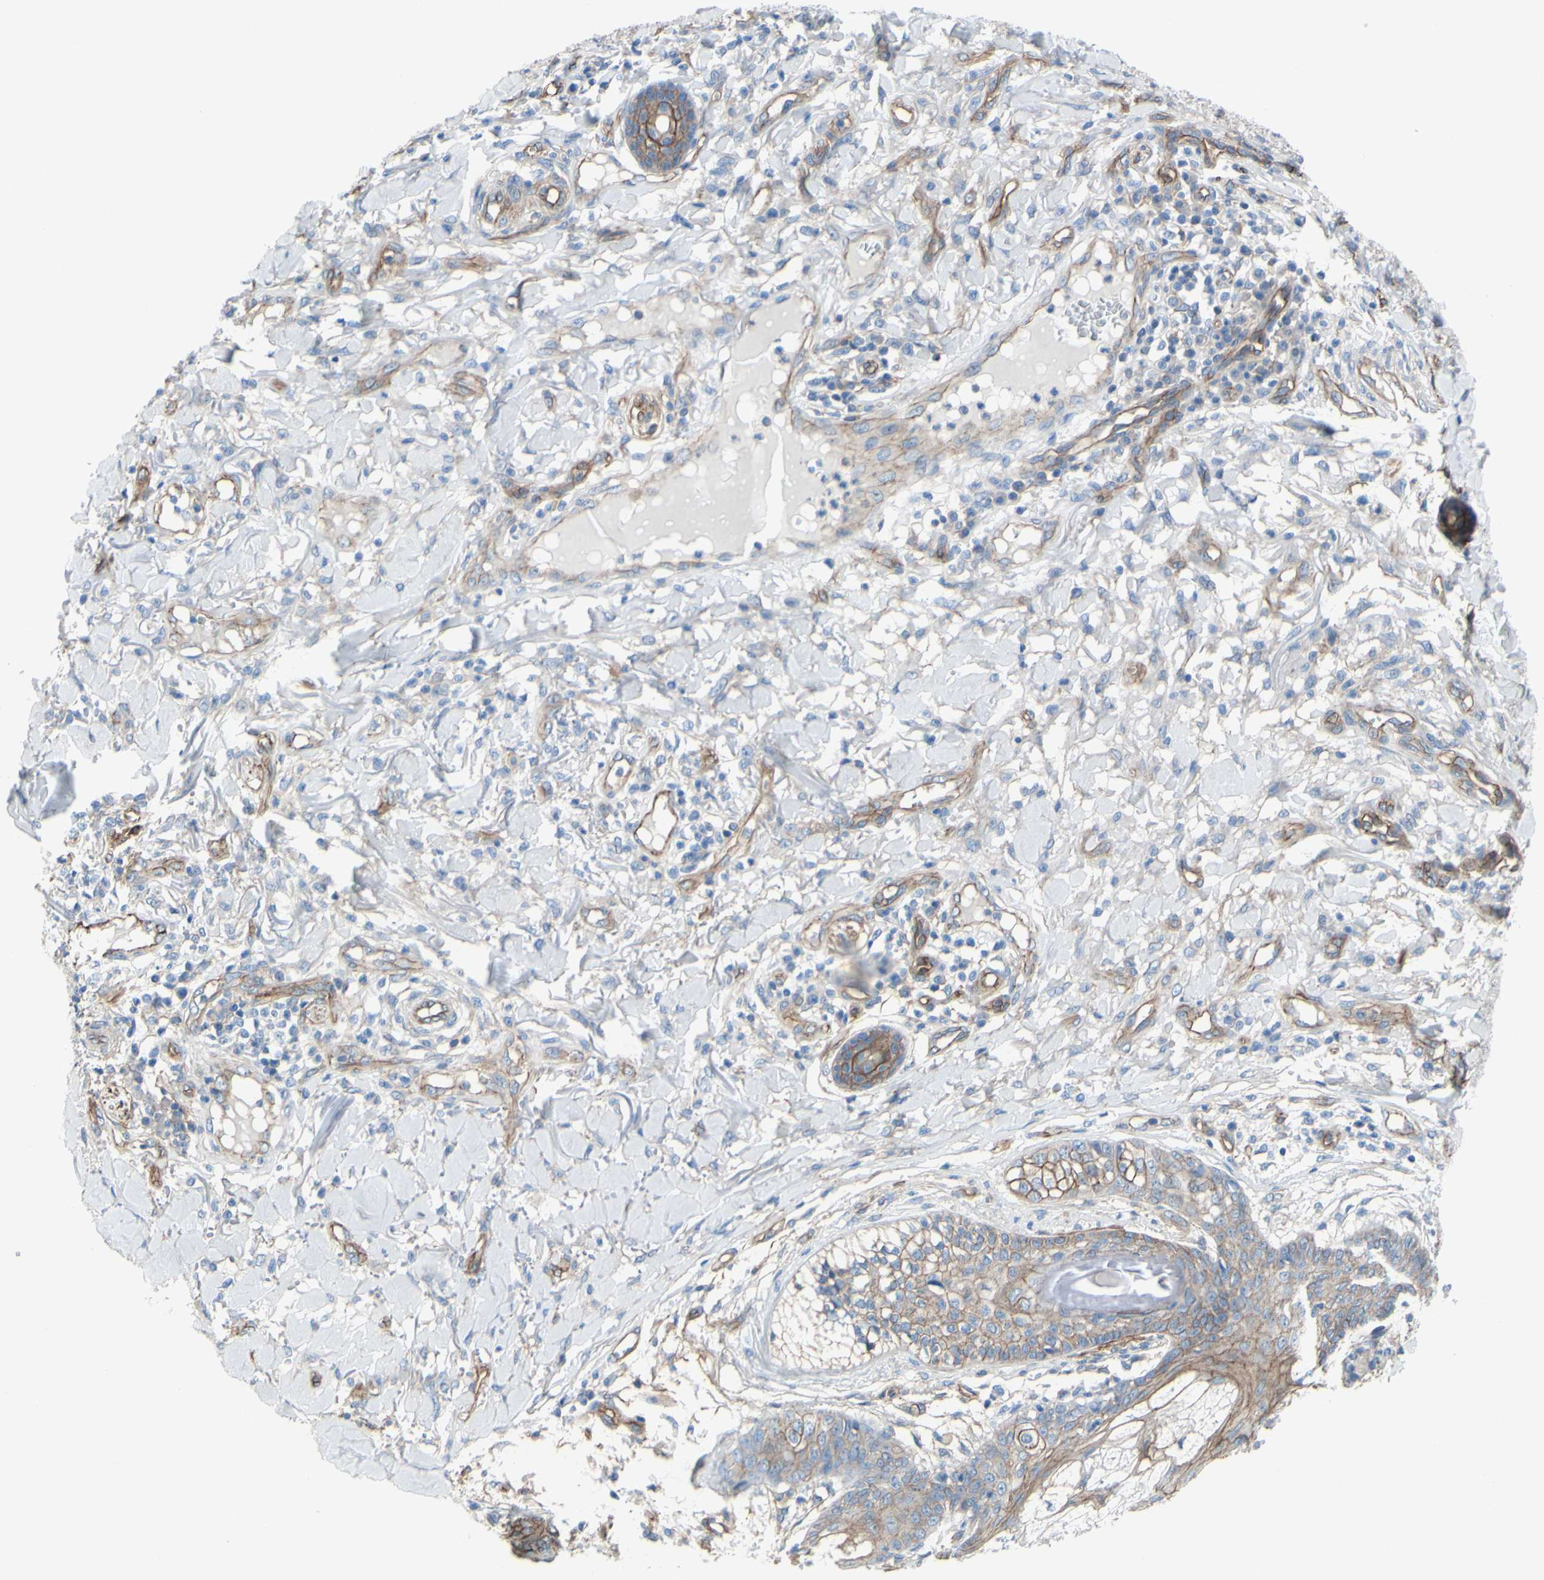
{"staining": {"intensity": "moderate", "quantity": ">75%", "location": "cytoplasmic/membranous"}, "tissue": "skin cancer", "cell_type": "Tumor cells", "image_type": "cancer", "snomed": [{"axis": "morphology", "description": "Squamous cell carcinoma, NOS"}, {"axis": "topography", "description": "Skin"}], "caption": "Skin cancer (squamous cell carcinoma) stained with DAB immunohistochemistry demonstrates medium levels of moderate cytoplasmic/membranous staining in about >75% of tumor cells.", "gene": "TPBG", "patient": {"sex": "female", "age": 78}}